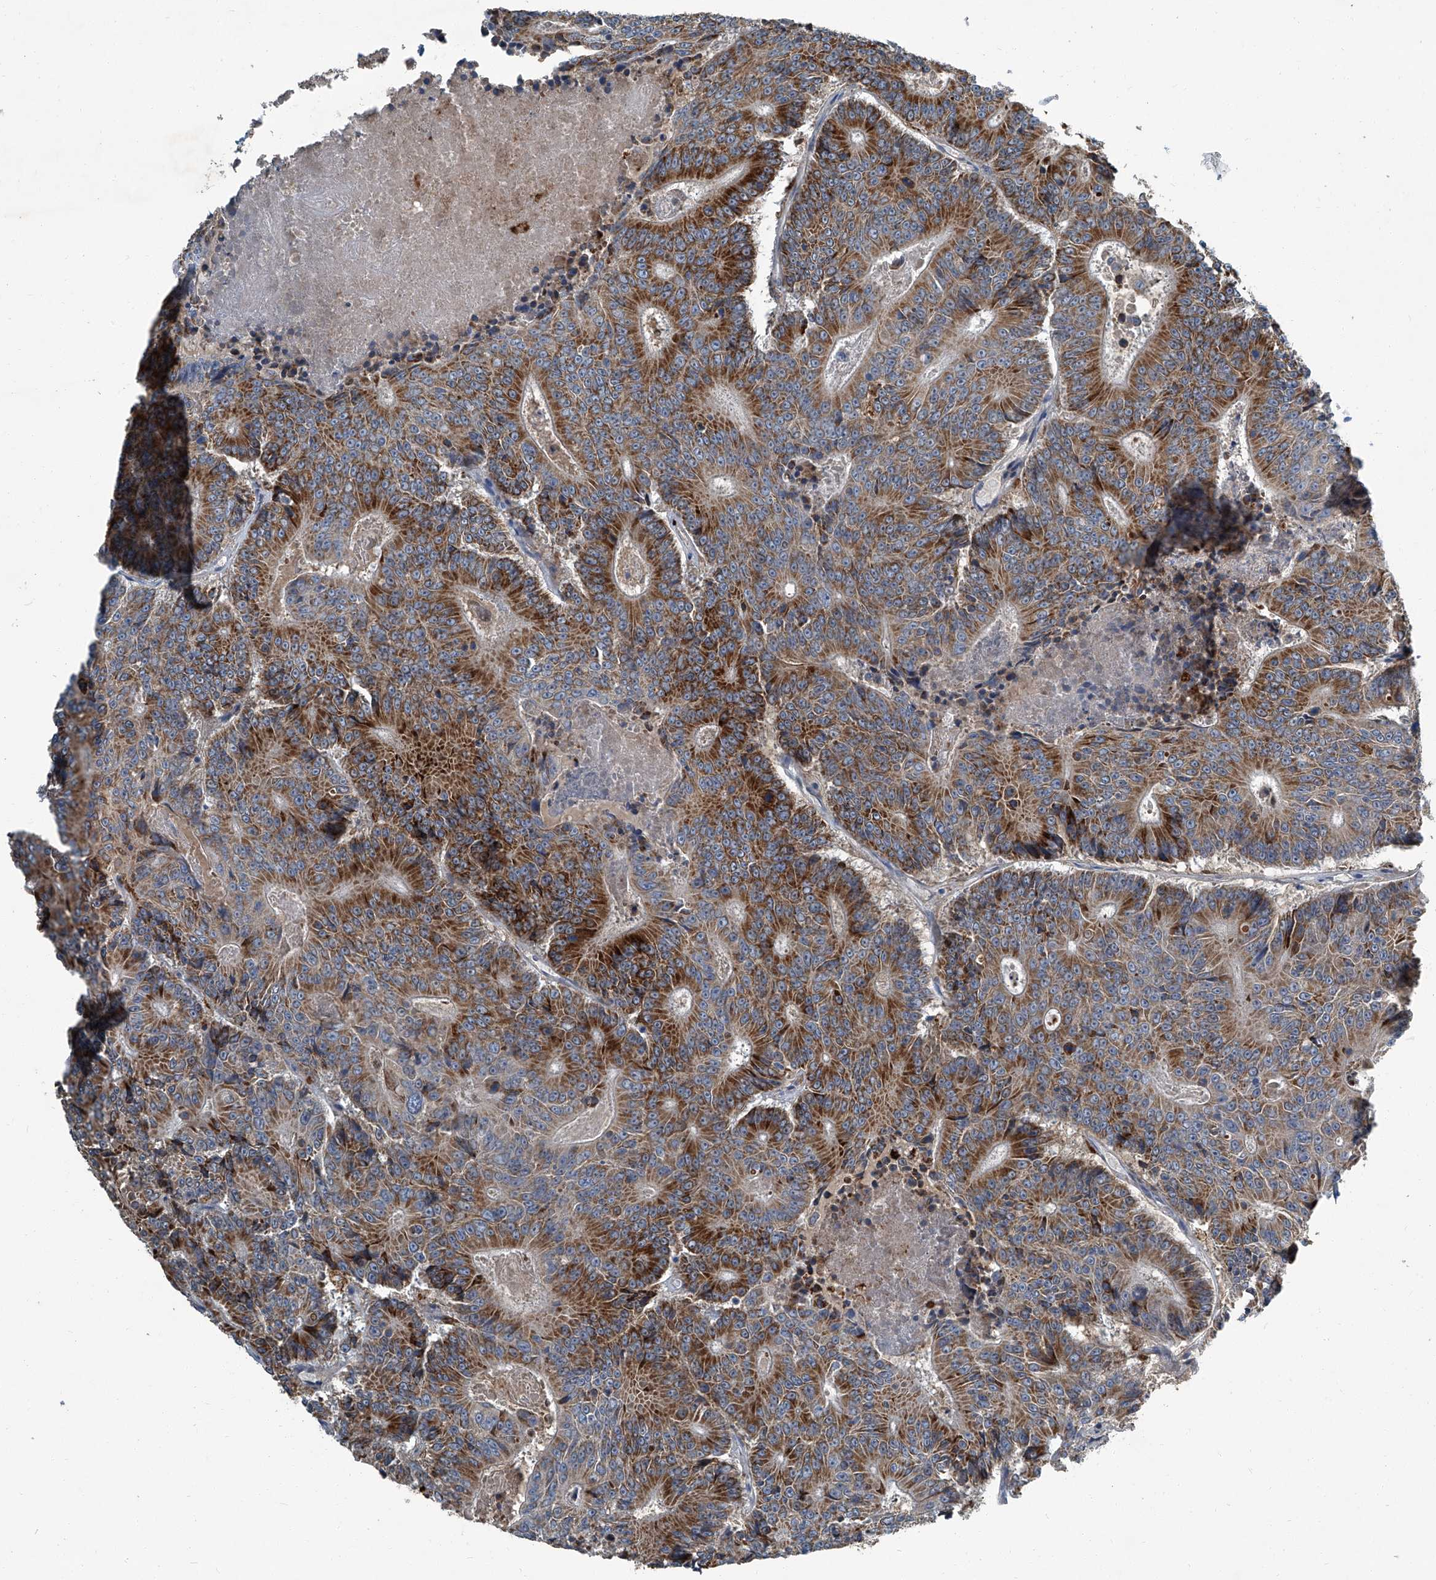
{"staining": {"intensity": "strong", "quantity": "25%-75%", "location": "cytoplasmic/membranous"}, "tissue": "colorectal cancer", "cell_type": "Tumor cells", "image_type": "cancer", "snomed": [{"axis": "morphology", "description": "Adenocarcinoma, NOS"}, {"axis": "topography", "description": "Colon"}], "caption": "This is an image of immunohistochemistry (IHC) staining of colorectal cancer, which shows strong expression in the cytoplasmic/membranous of tumor cells.", "gene": "FAM167A", "patient": {"sex": "male", "age": 83}}